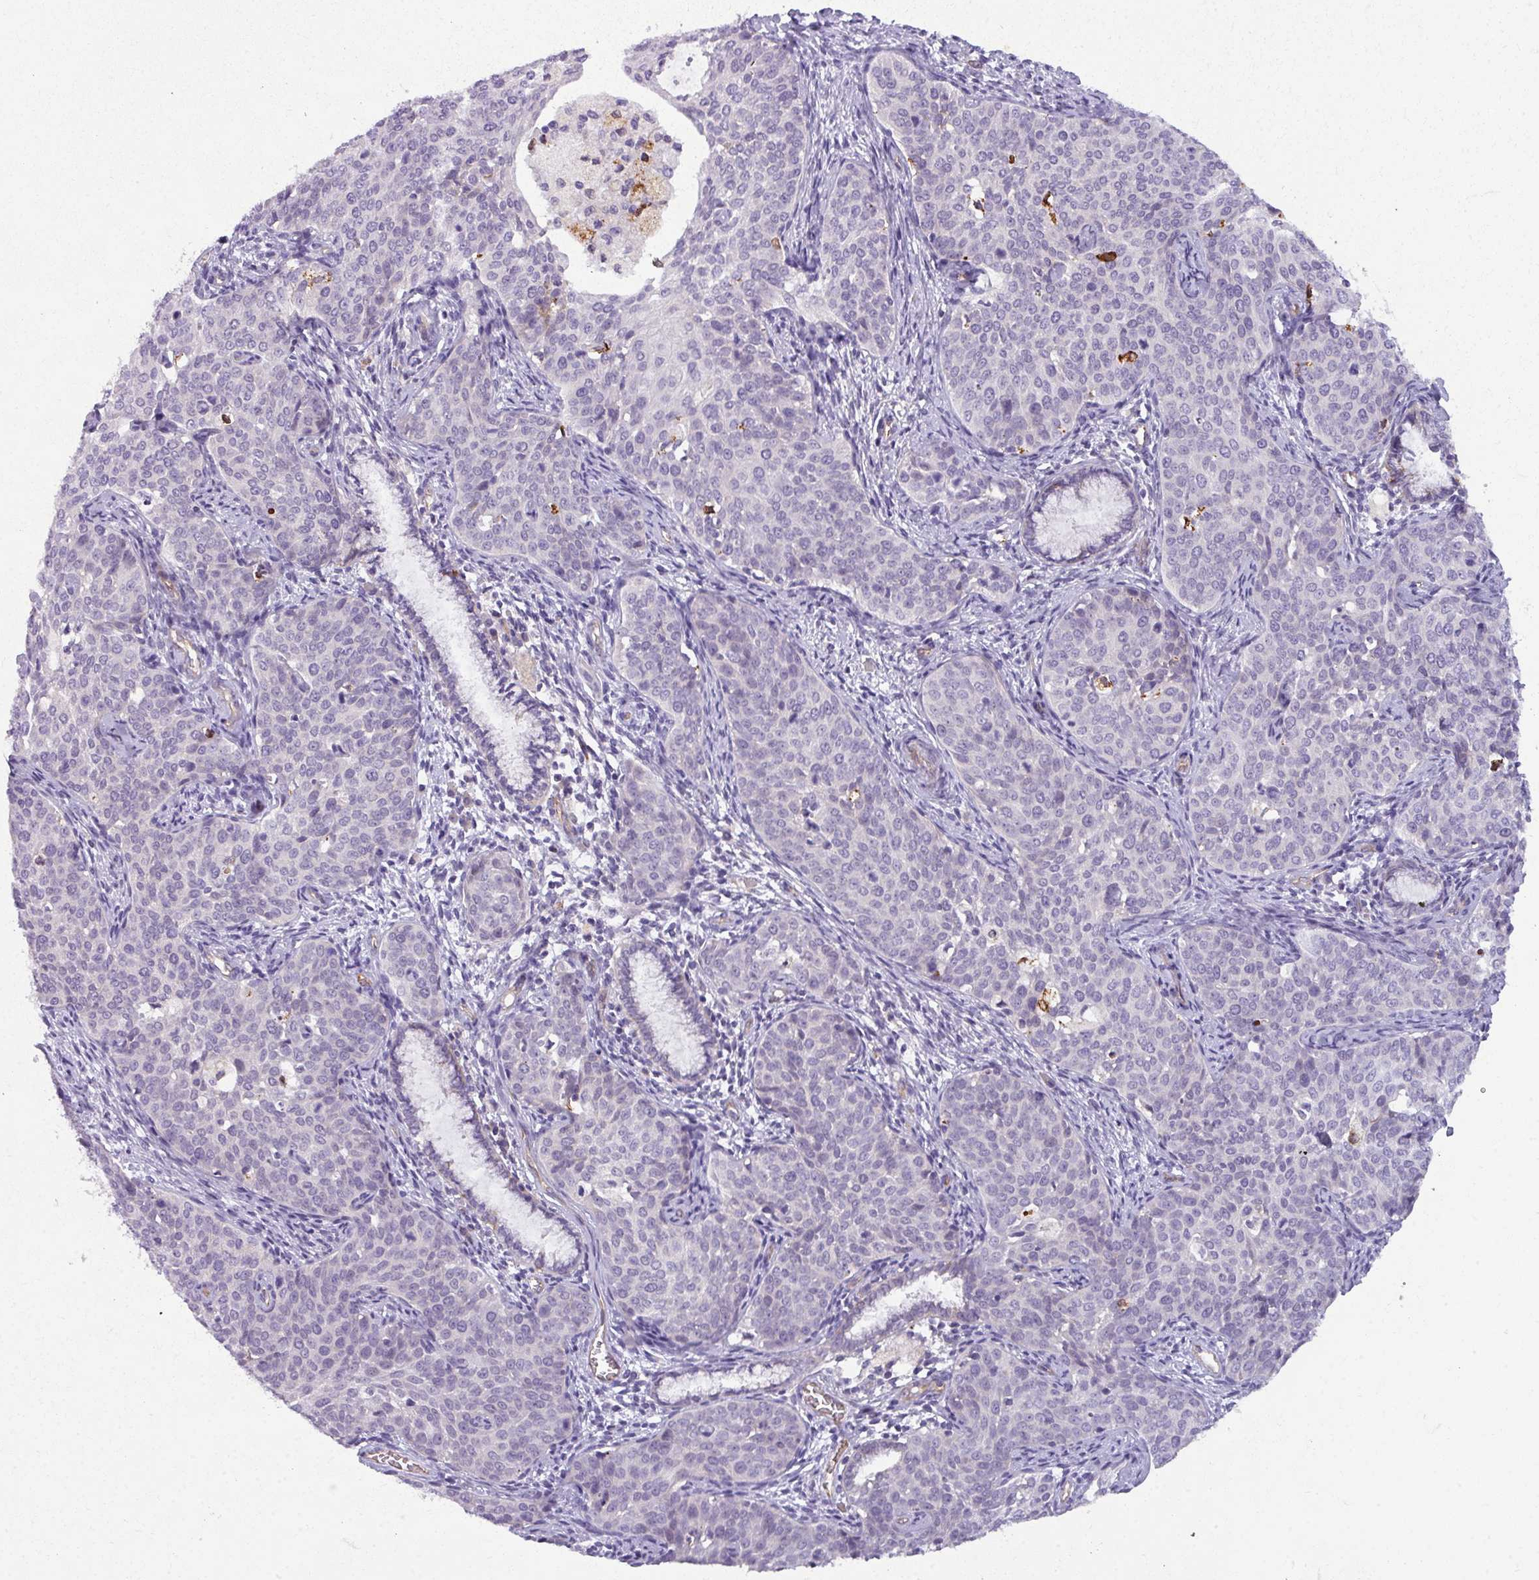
{"staining": {"intensity": "negative", "quantity": "none", "location": "none"}, "tissue": "cervical cancer", "cell_type": "Tumor cells", "image_type": "cancer", "snomed": [{"axis": "morphology", "description": "Squamous cell carcinoma, NOS"}, {"axis": "topography", "description": "Cervix"}], "caption": "This is an immunohistochemistry micrograph of human squamous cell carcinoma (cervical). There is no staining in tumor cells.", "gene": "BUD23", "patient": {"sex": "female", "age": 44}}